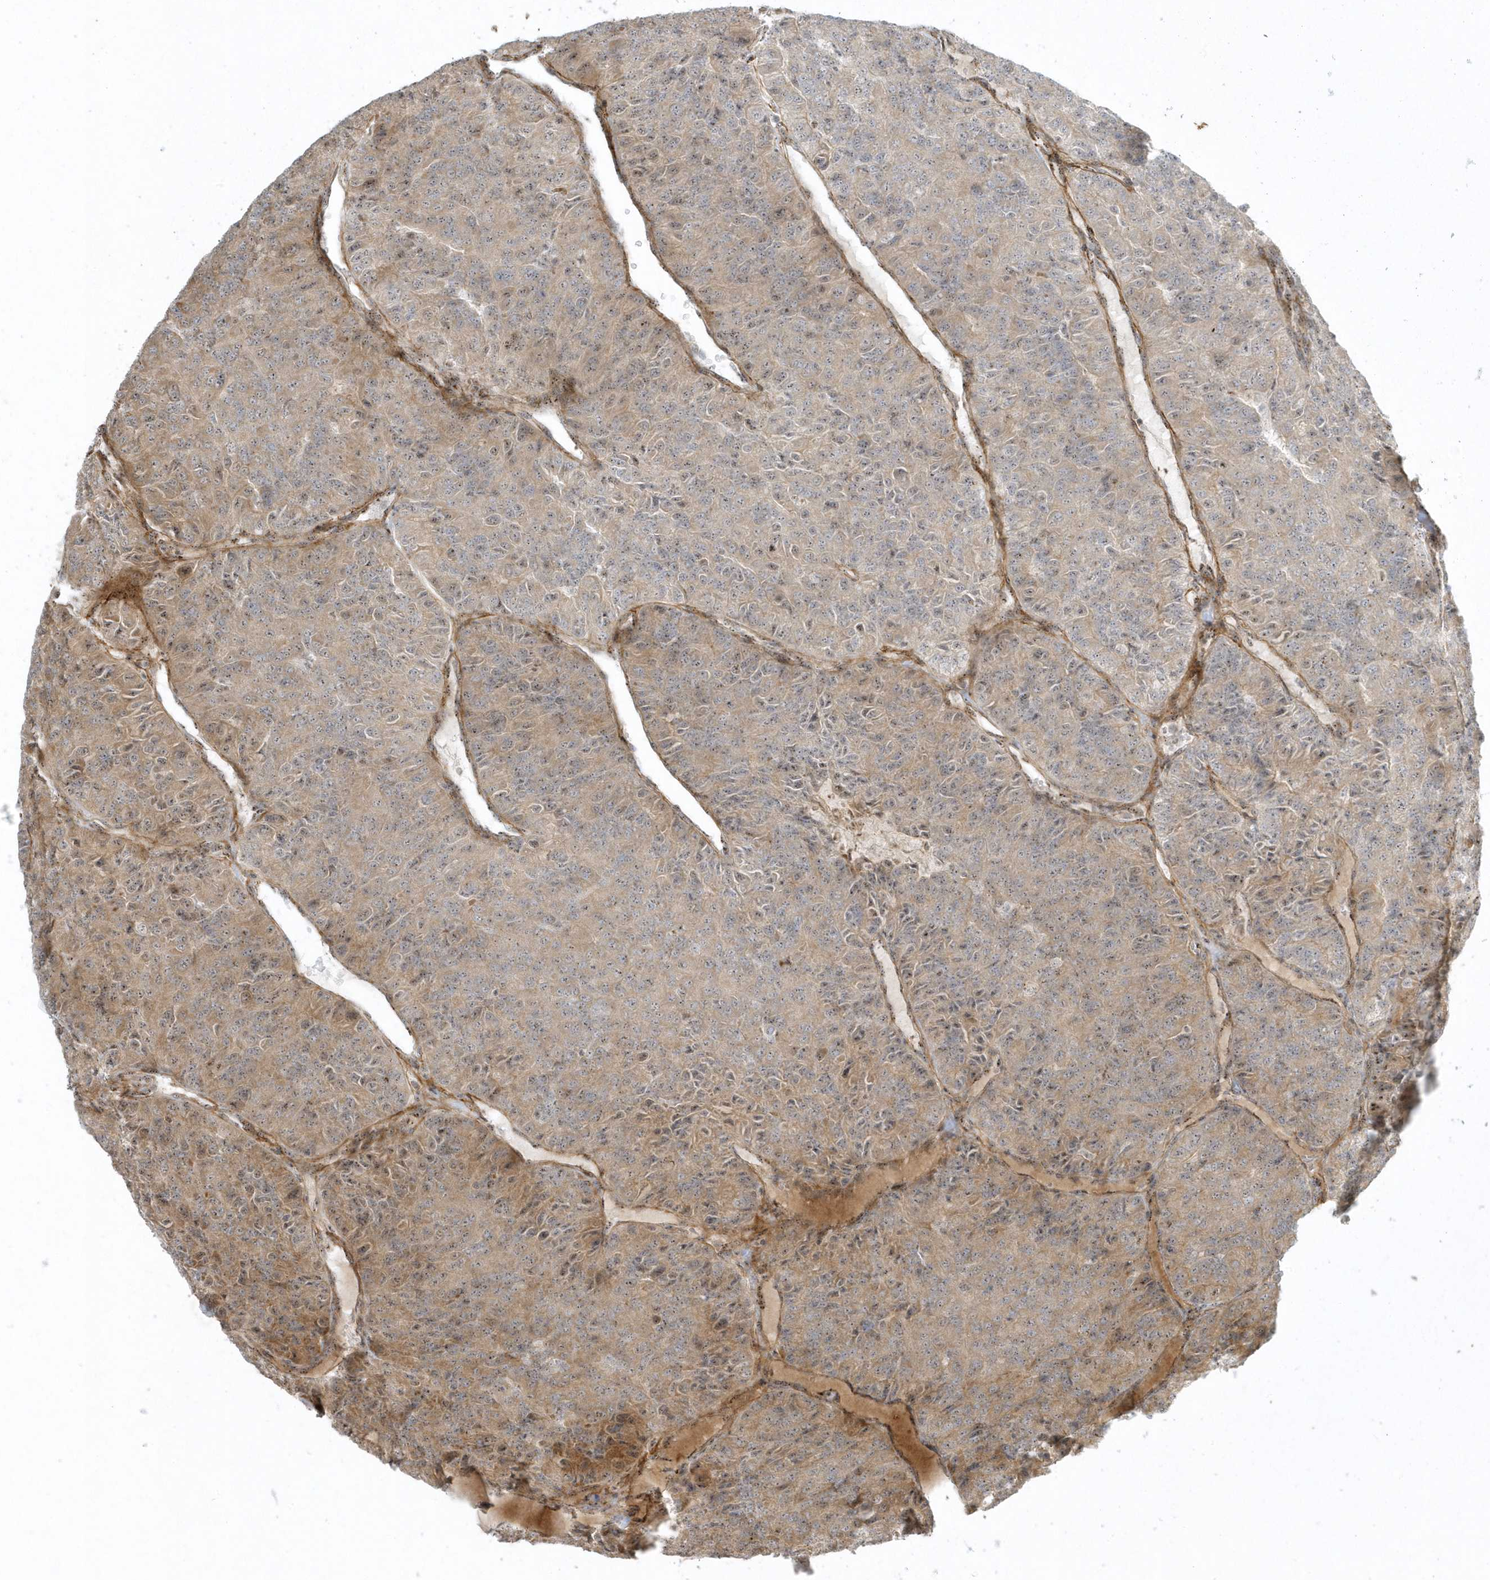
{"staining": {"intensity": "moderate", "quantity": "25%-75%", "location": "cytoplasmic/membranous"}, "tissue": "renal cancer", "cell_type": "Tumor cells", "image_type": "cancer", "snomed": [{"axis": "morphology", "description": "Adenocarcinoma, NOS"}, {"axis": "topography", "description": "Kidney"}], "caption": "High-power microscopy captured an immunohistochemistry (IHC) photomicrograph of adenocarcinoma (renal), revealing moderate cytoplasmic/membranous positivity in approximately 25%-75% of tumor cells.", "gene": "MASP2", "patient": {"sex": "female", "age": 63}}